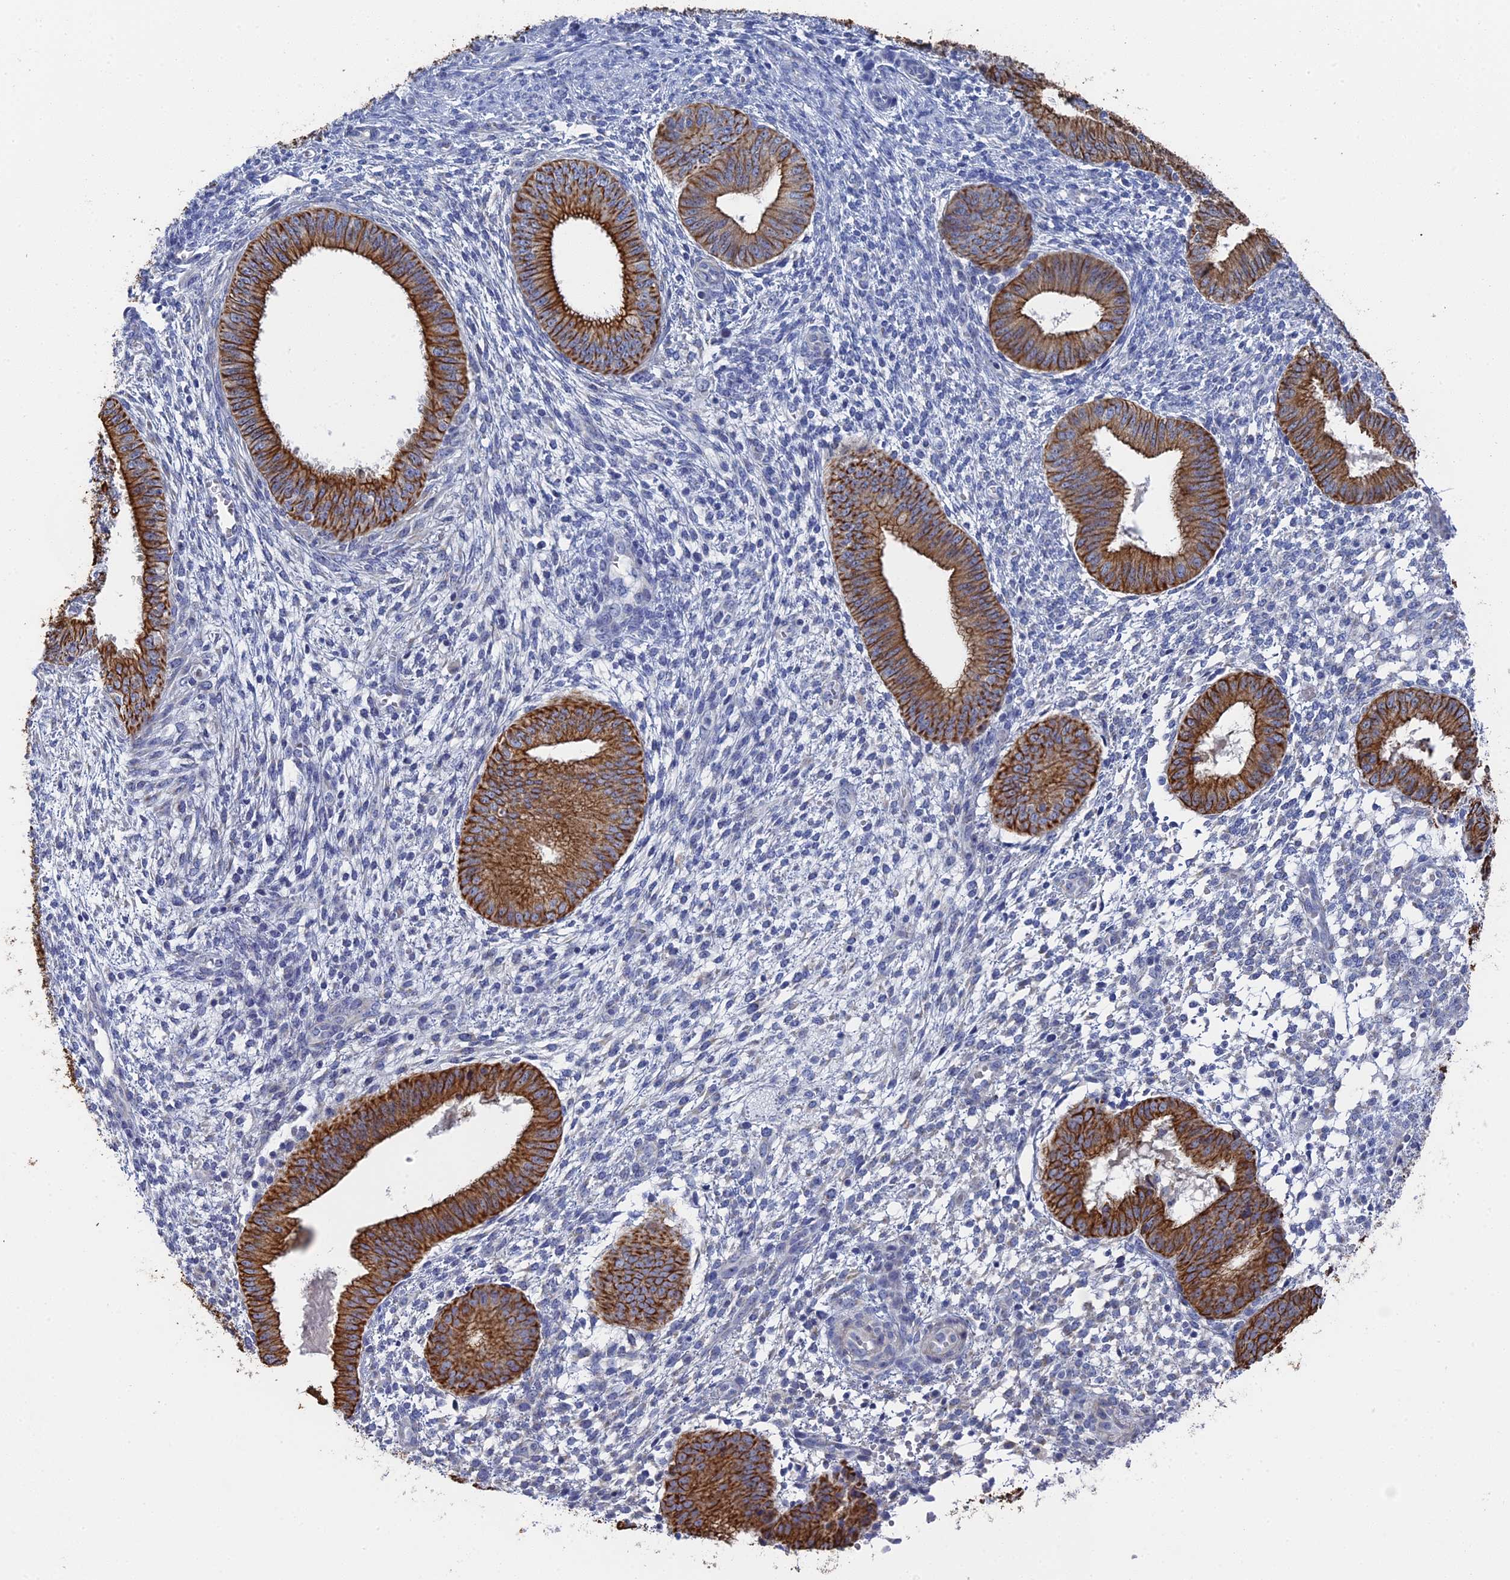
{"staining": {"intensity": "negative", "quantity": "none", "location": "none"}, "tissue": "endometrium", "cell_type": "Cells in endometrial stroma", "image_type": "normal", "snomed": [{"axis": "morphology", "description": "Normal tissue, NOS"}, {"axis": "topography", "description": "Endometrium"}], "caption": "IHC image of unremarkable endometrium stained for a protein (brown), which shows no positivity in cells in endometrial stroma.", "gene": "SRFBP1", "patient": {"sex": "female", "age": 49}}